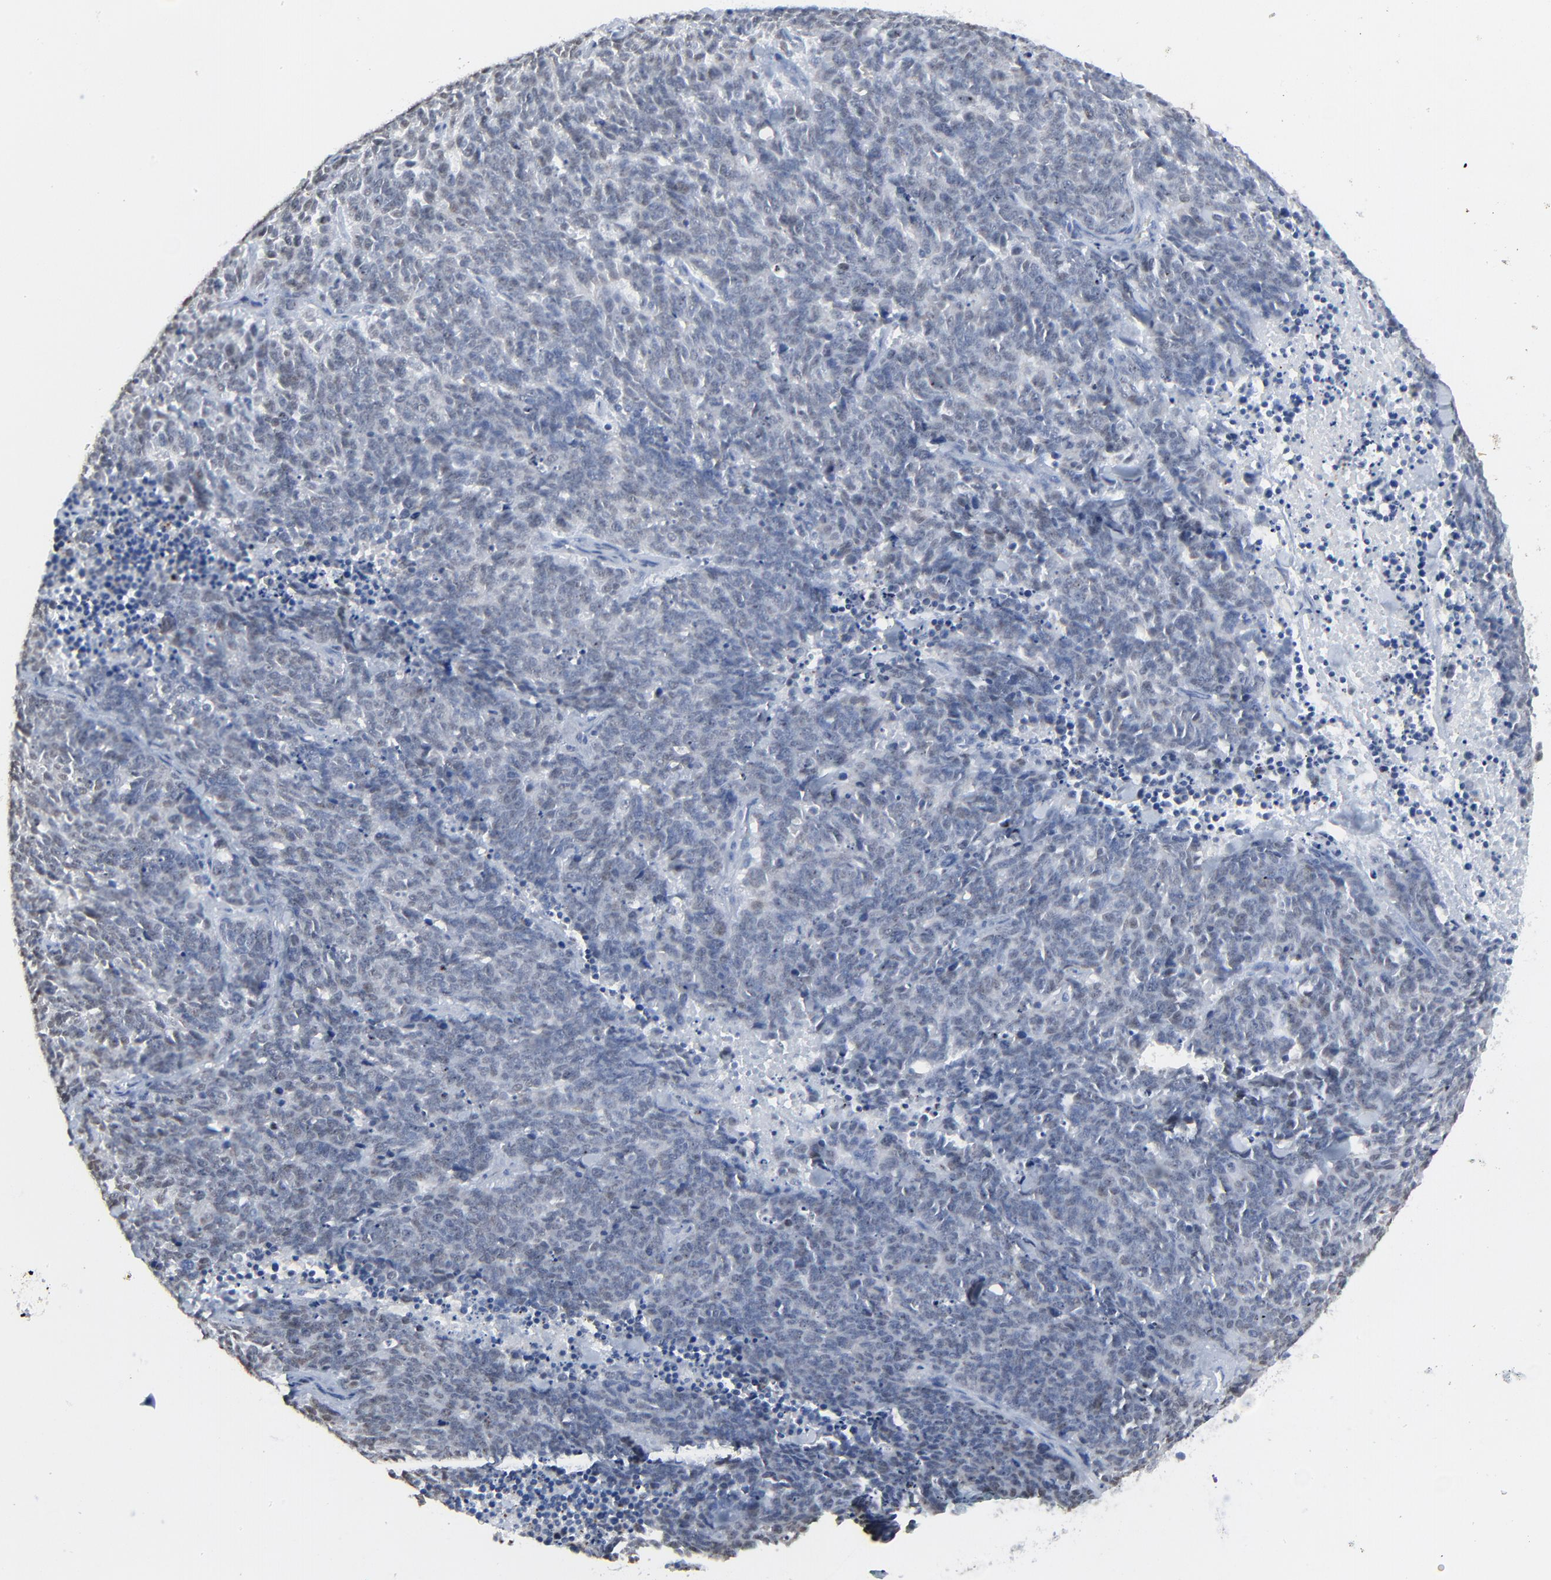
{"staining": {"intensity": "negative", "quantity": "none", "location": "none"}, "tissue": "lung cancer", "cell_type": "Tumor cells", "image_type": "cancer", "snomed": [{"axis": "morphology", "description": "Neoplasm, malignant, NOS"}, {"axis": "topography", "description": "Lung"}], "caption": "A high-resolution photomicrograph shows IHC staining of lung cancer, which shows no significant expression in tumor cells. (DAB immunohistochemistry, high magnification).", "gene": "BIRC3", "patient": {"sex": "female", "age": 58}}